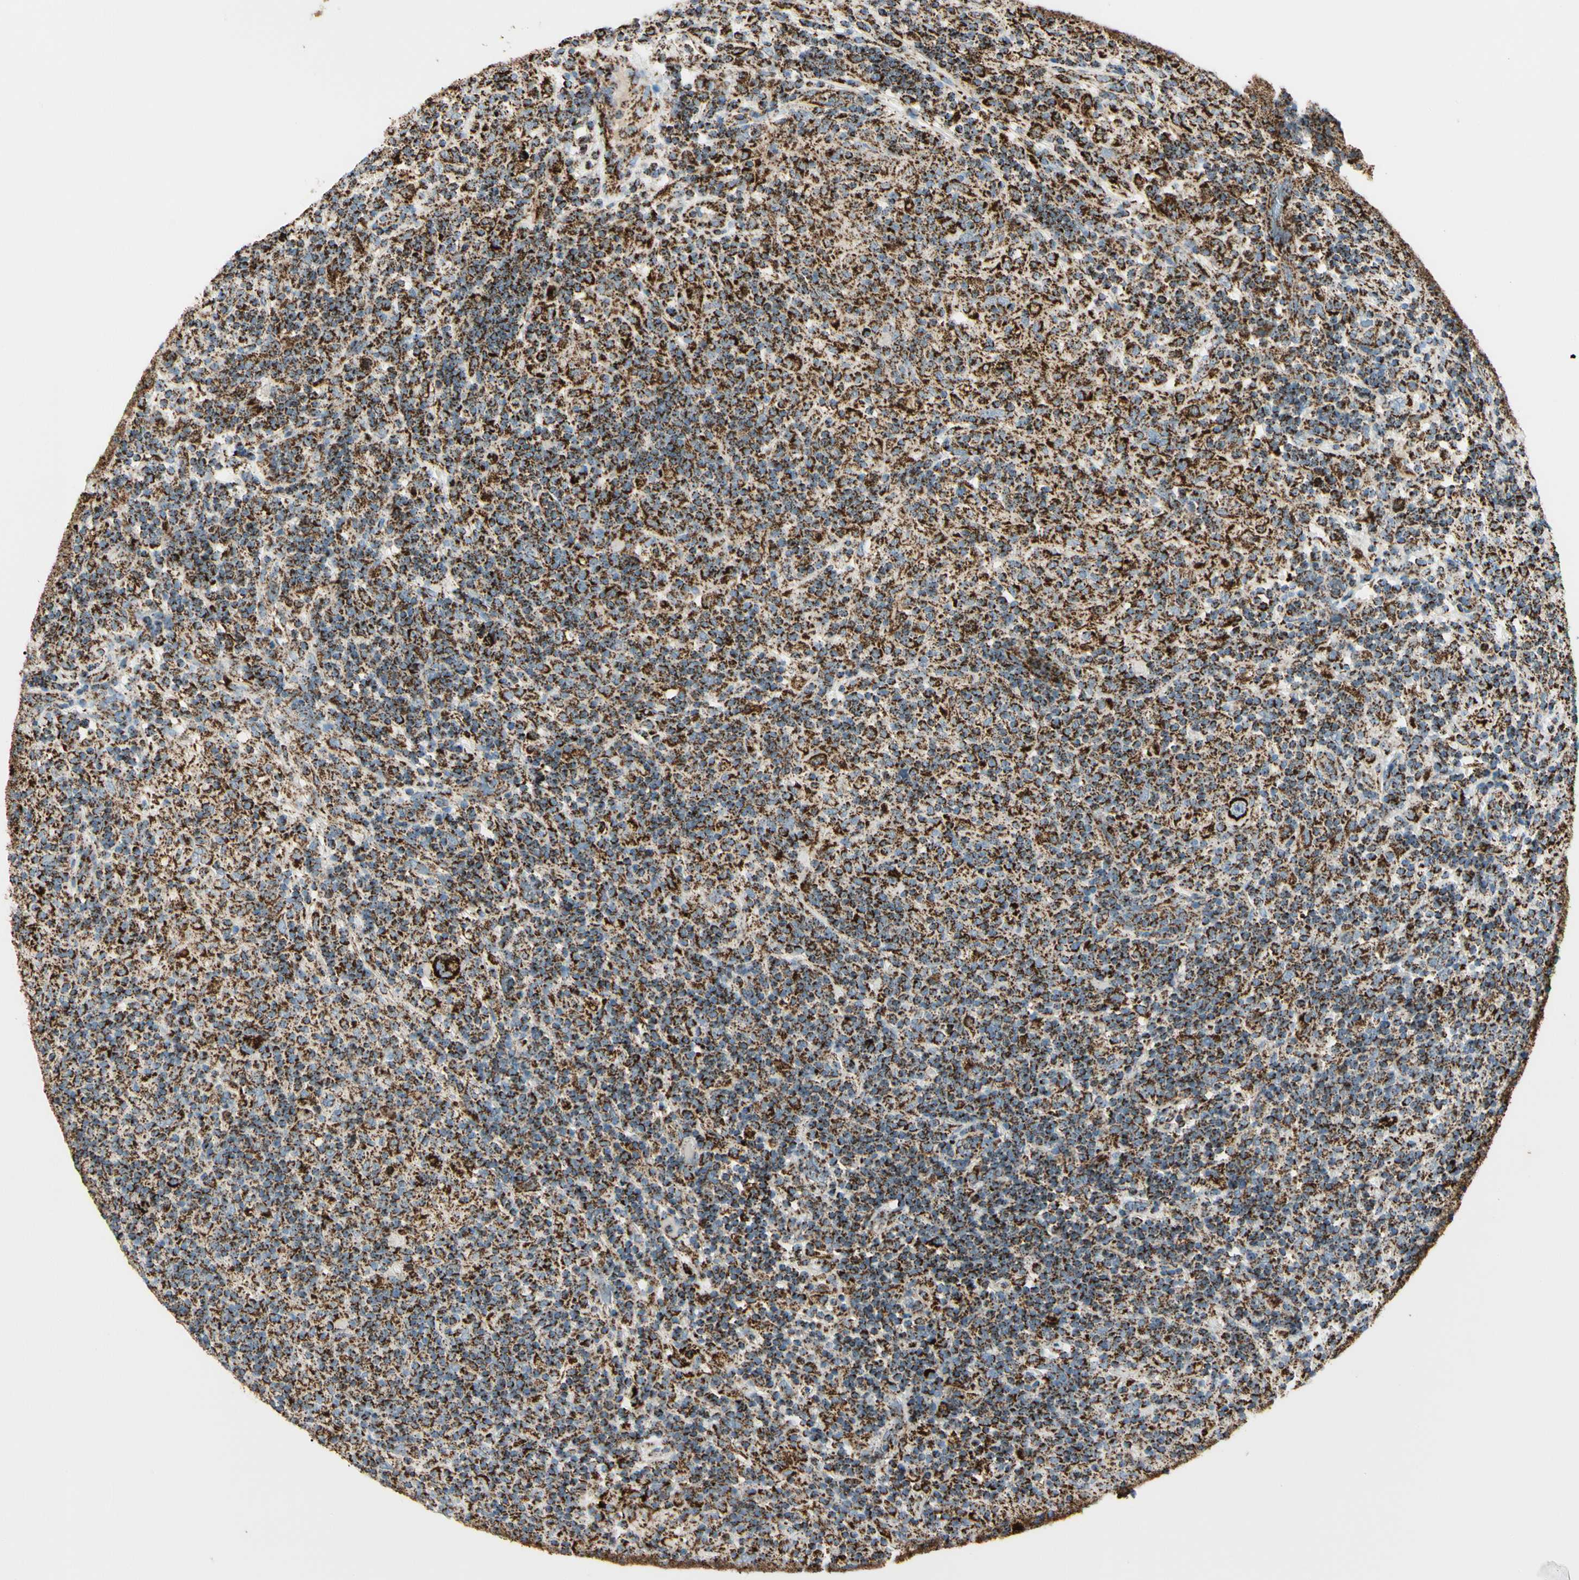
{"staining": {"intensity": "strong", "quantity": ">75%", "location": "cytoplasmic/membranous"}, "tissue": "lymphoma", "cell_type": "Tumor cells", "image_type": "cancer", "snomed": [{"axis": "morphology", "description": "Hodgkin's disease, NOS"}, {"axis": "topography", "description": "Lymph node"}], "caption": "Immunohistochemistry of Hodgkin's disease reveals high levels of strong cytoplasmic/membranous expression in approximately >75% of tumor cells.", "gene": "ME2", "patient": {"sex": "male", "age": 70}}